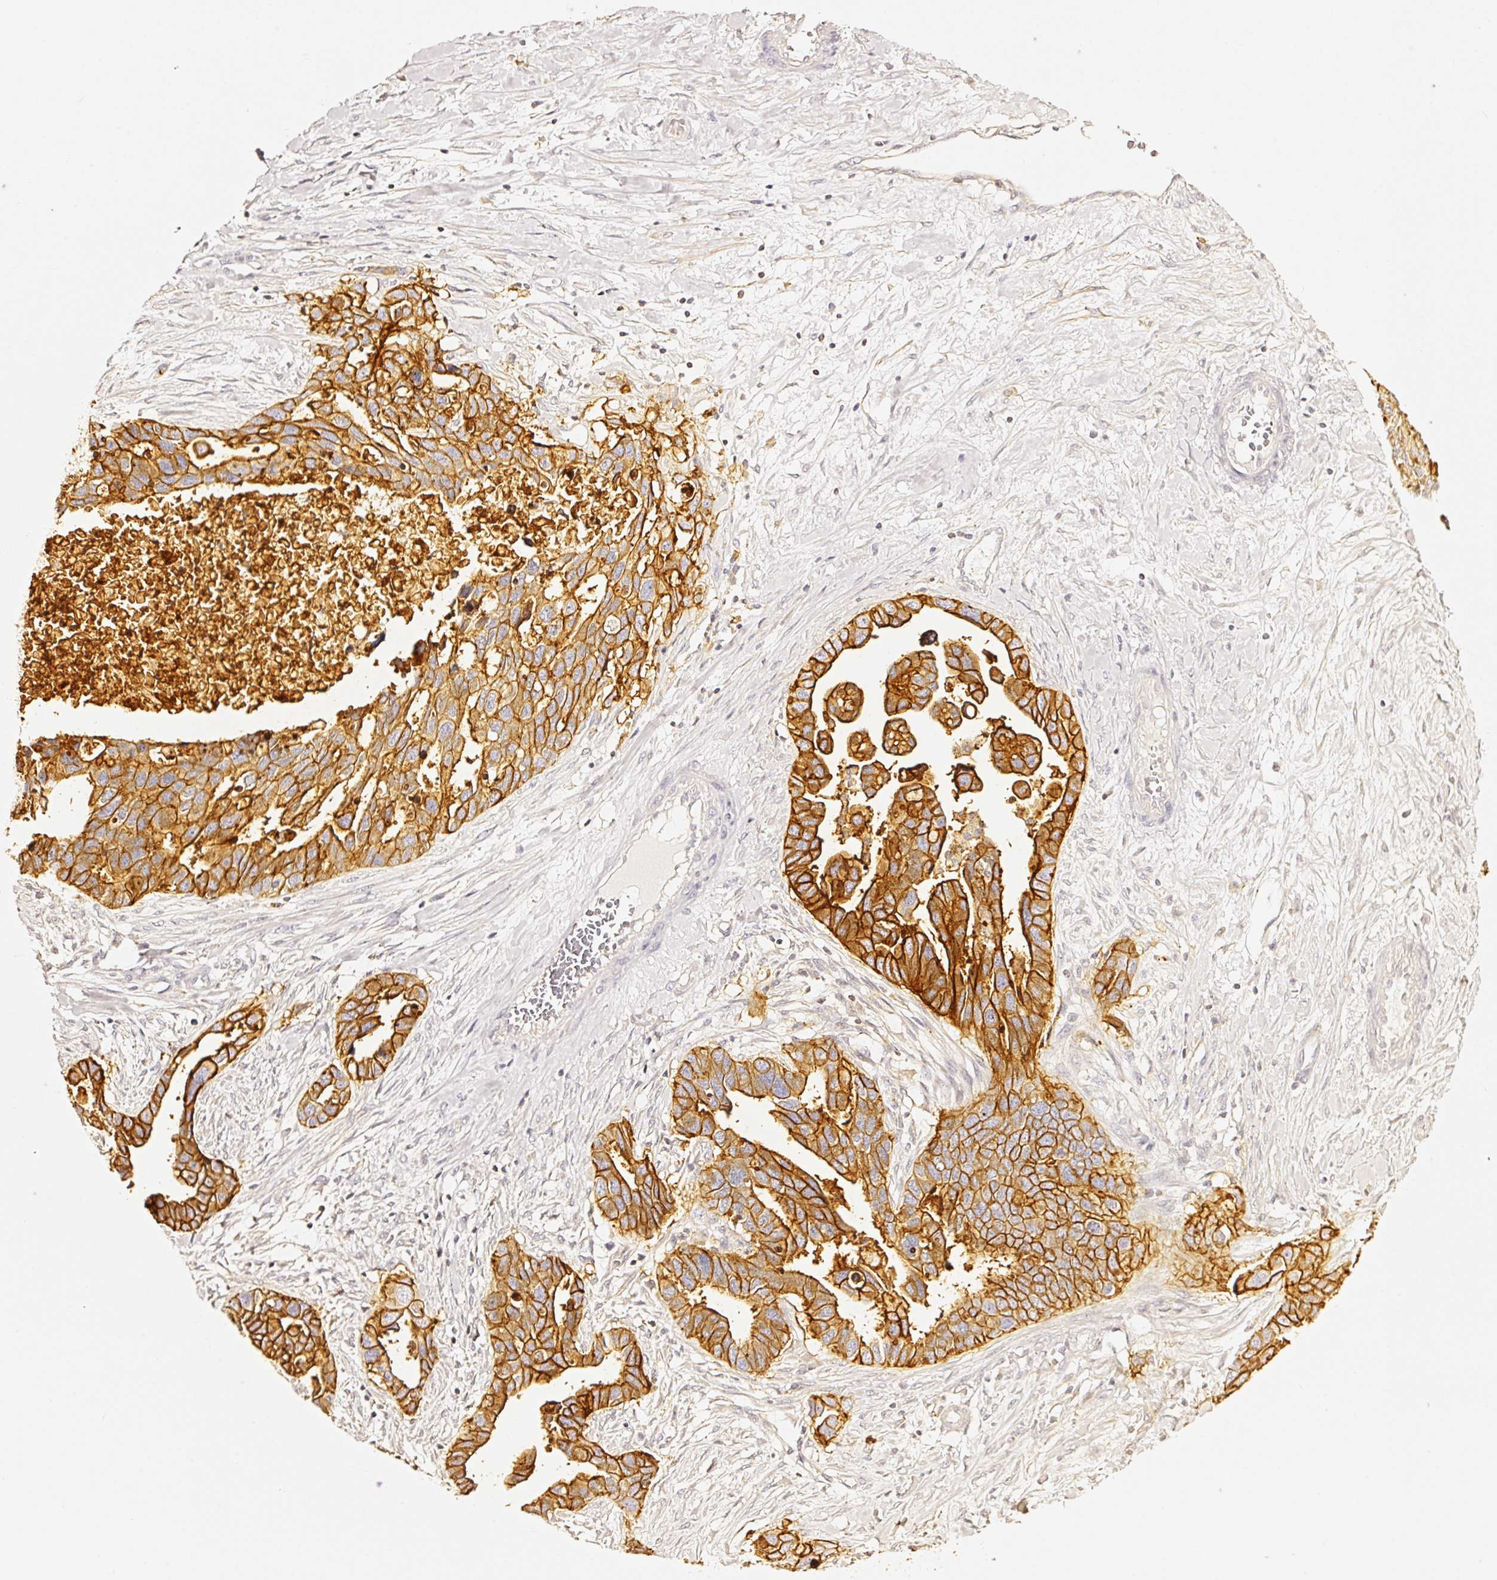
{"staining": {"intensity": "strong", "quantity": ">75%", "location": "cytoplasmic/membranous"}, "tissue": "ovarian cancer", "cell_type": "Tumor cells", "image_type": "cancer", "snomed": [{"axis": "morphology", "description": "Cystadenocarcinoma, serous, NOS"}, {"axis": "topography", "description": "Ovary"}], "caption": "Immunohistochemical staining of human serous cystadenocarcinoma (ovarian) exhibits high levels of strong cytoplasmic/membranous expression in approximately >75% of tumor cells.", "gene": "CD47", "patient": {"sex": "female", "age": 54}}